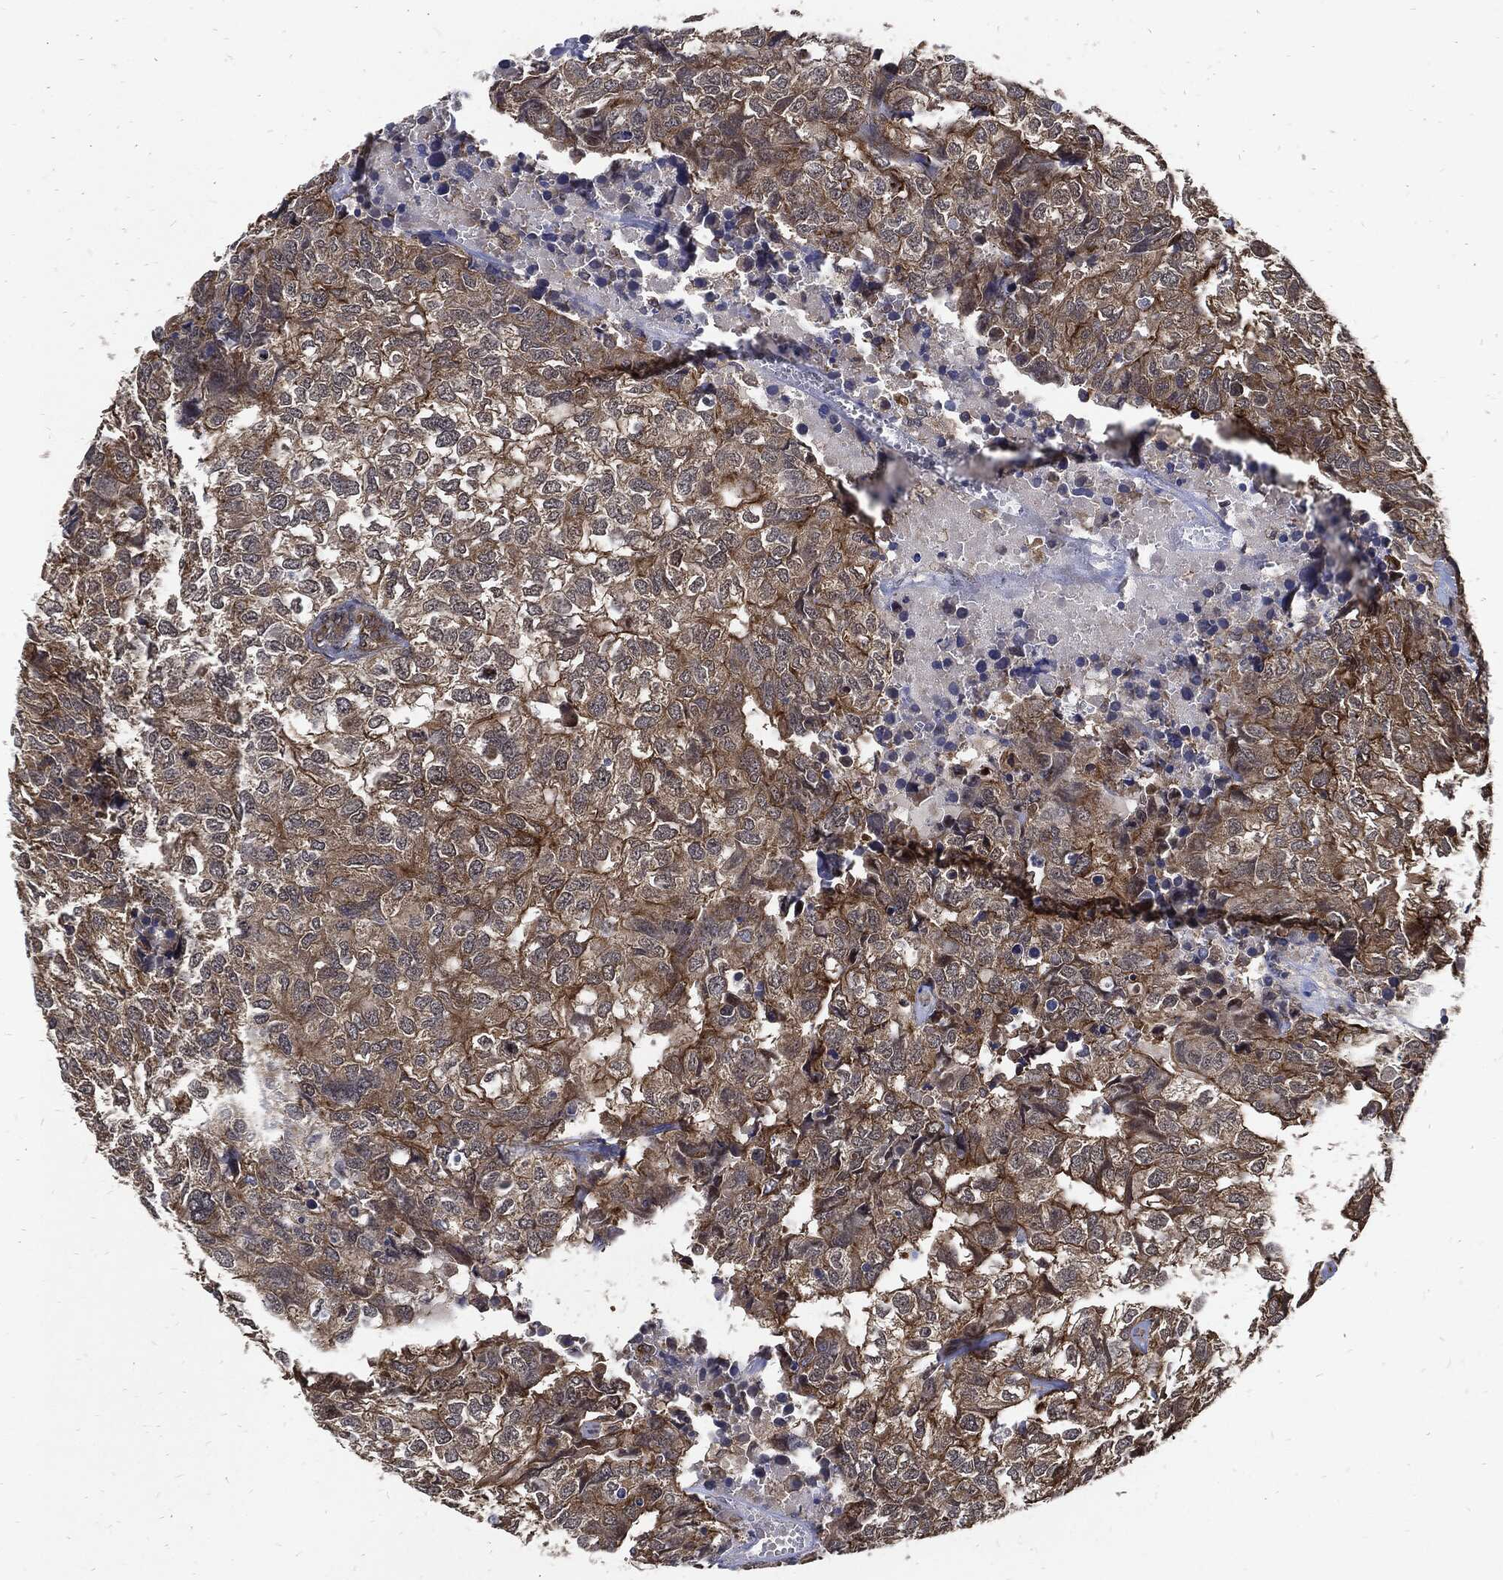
{"staining": {"intensity": "strong", "quantity": "<25%", "location": "cytoplasmic/membranous"}, "tissue": "breast cancer", "cell_type": "Tumor cells", "image_type": "cancer", "snomed": [{"axis": "morphology", "description": "Duct carcinoma"}, {"axis": "topography", "description": "Breast"}], "caption": "Tumor cells demonstrate strong cytoplasmic/membranous positivity in about <25% of cells in breast cancer (infiltrating ductal carcinoma).", "gene": "DCTN1", "patient": {"sex": "female", "age": 30}}